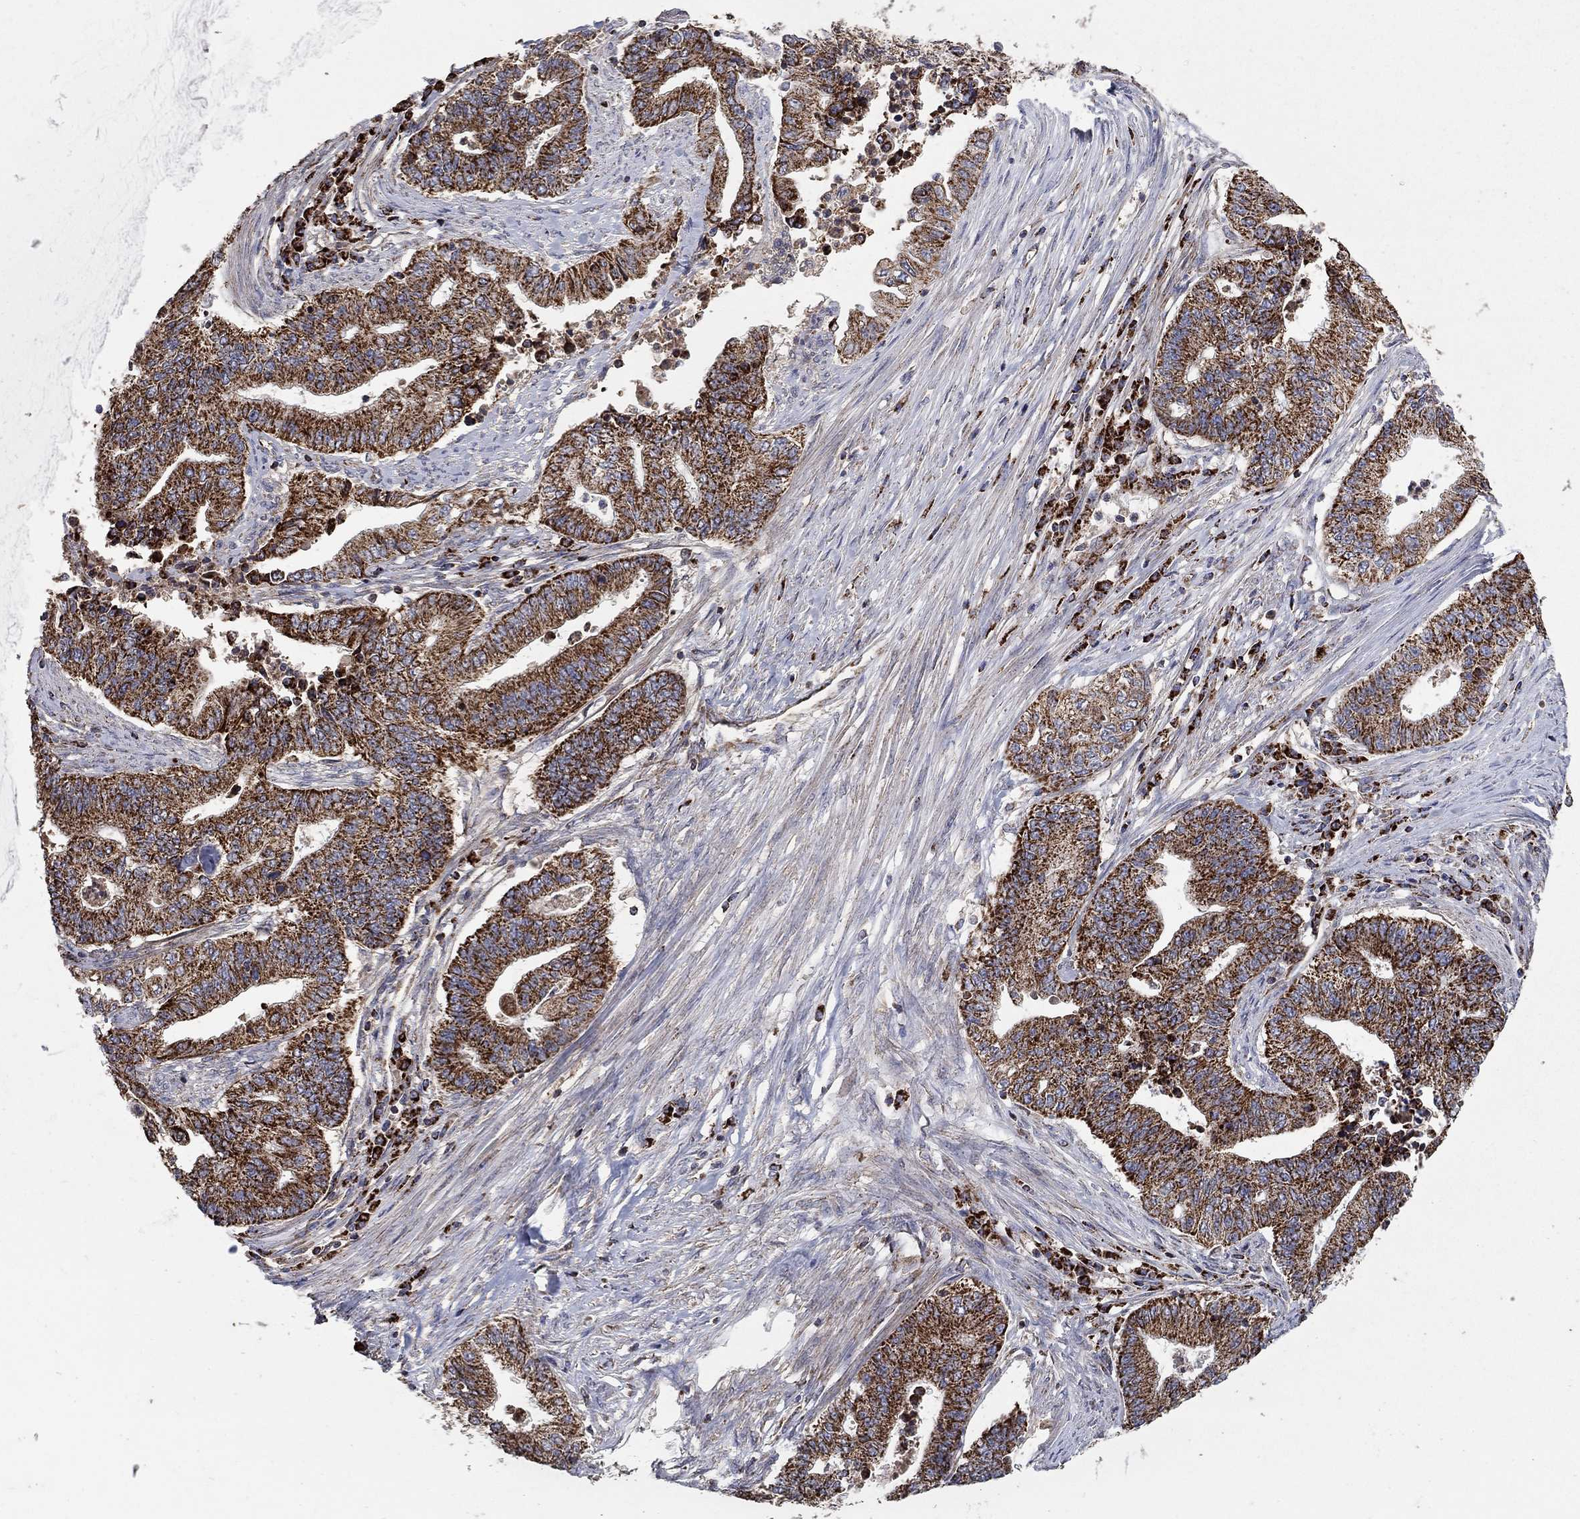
{"staining": {"intensity": "strong", "quantity": ">75%", "location": "cytoplasmic/membranous"}, "tissue": "endometrial cancer", "cell_type": "Tumor cells", "image_type": "cancer", "snomed": [{"axis": "morphology", "description": "Adenocarcinoma, NOS"}, {"axis": "topography", "description": "Uterus"}, {"axis": "topography", "description": "Endometrium"}], "caption": "High-magnification brightfield microscopy of endometrial cancer (adenocarcinoma) stained with DAB (3,3'-diaminobenzidine) (brown) and counterstained with hematoxylin (blue). tumor cells exhibit strong cytoplasmic/membranous expression is present in about>75% of cells.", "gene": "GPSM1", "patient": {"sex": "female", "age": 54}}